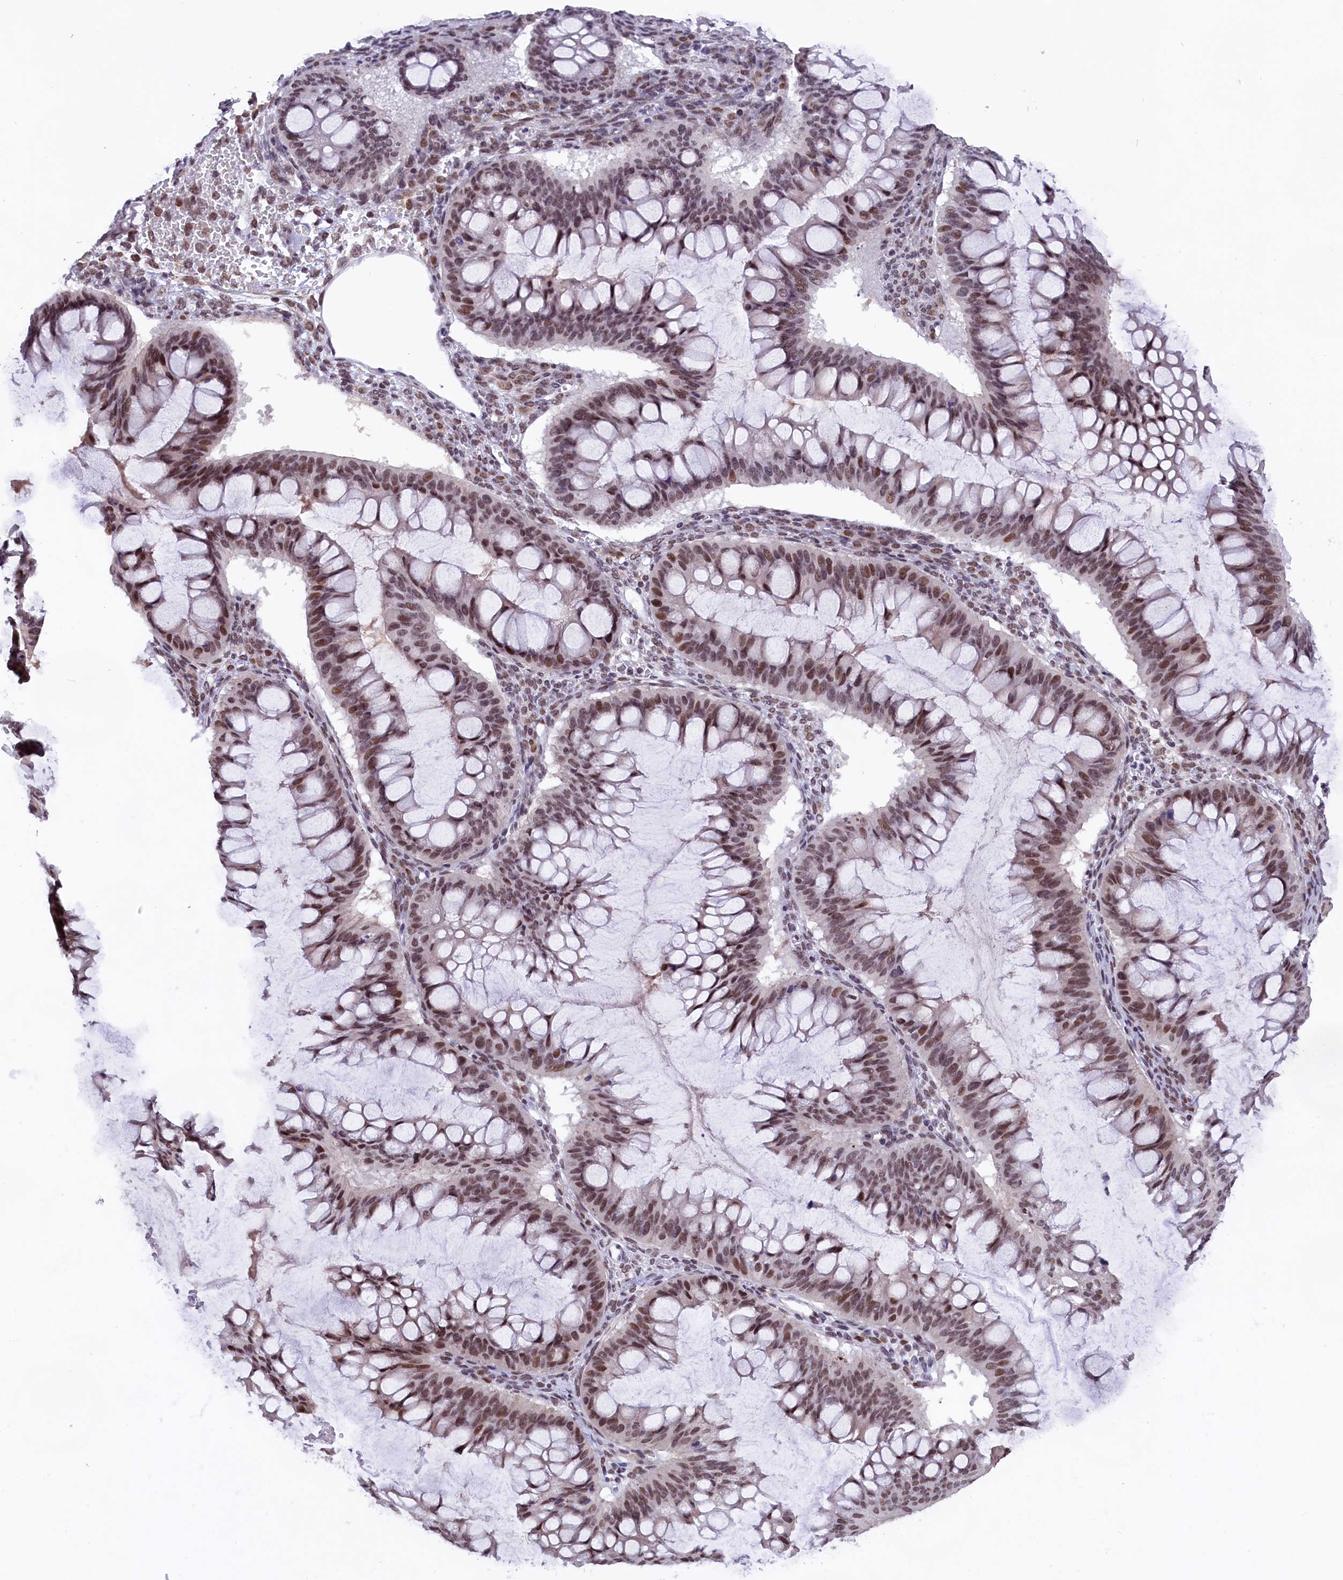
{"staining": {"intensity": "moderate", "quantity": ">75%", "location": "nuclear"}, "tissue": "ovarian cancer", "cell_type": "Tumor cells", "image_type": "cancer", "snomed": [{"axis": "morphology", "description": "Cystadenocarcinoma, mucinous, NOS"}, {"axis": "topography", "description": "Ovary"}], "caption": "Mucinous cystadenocarcinoma (ovarian) stained with immunohistochemistry displays moderate nuclear staining in approximately >75% of tumor cells.", "gene": "CDYL2", "patient": {"sex": "female", "age": 73}}